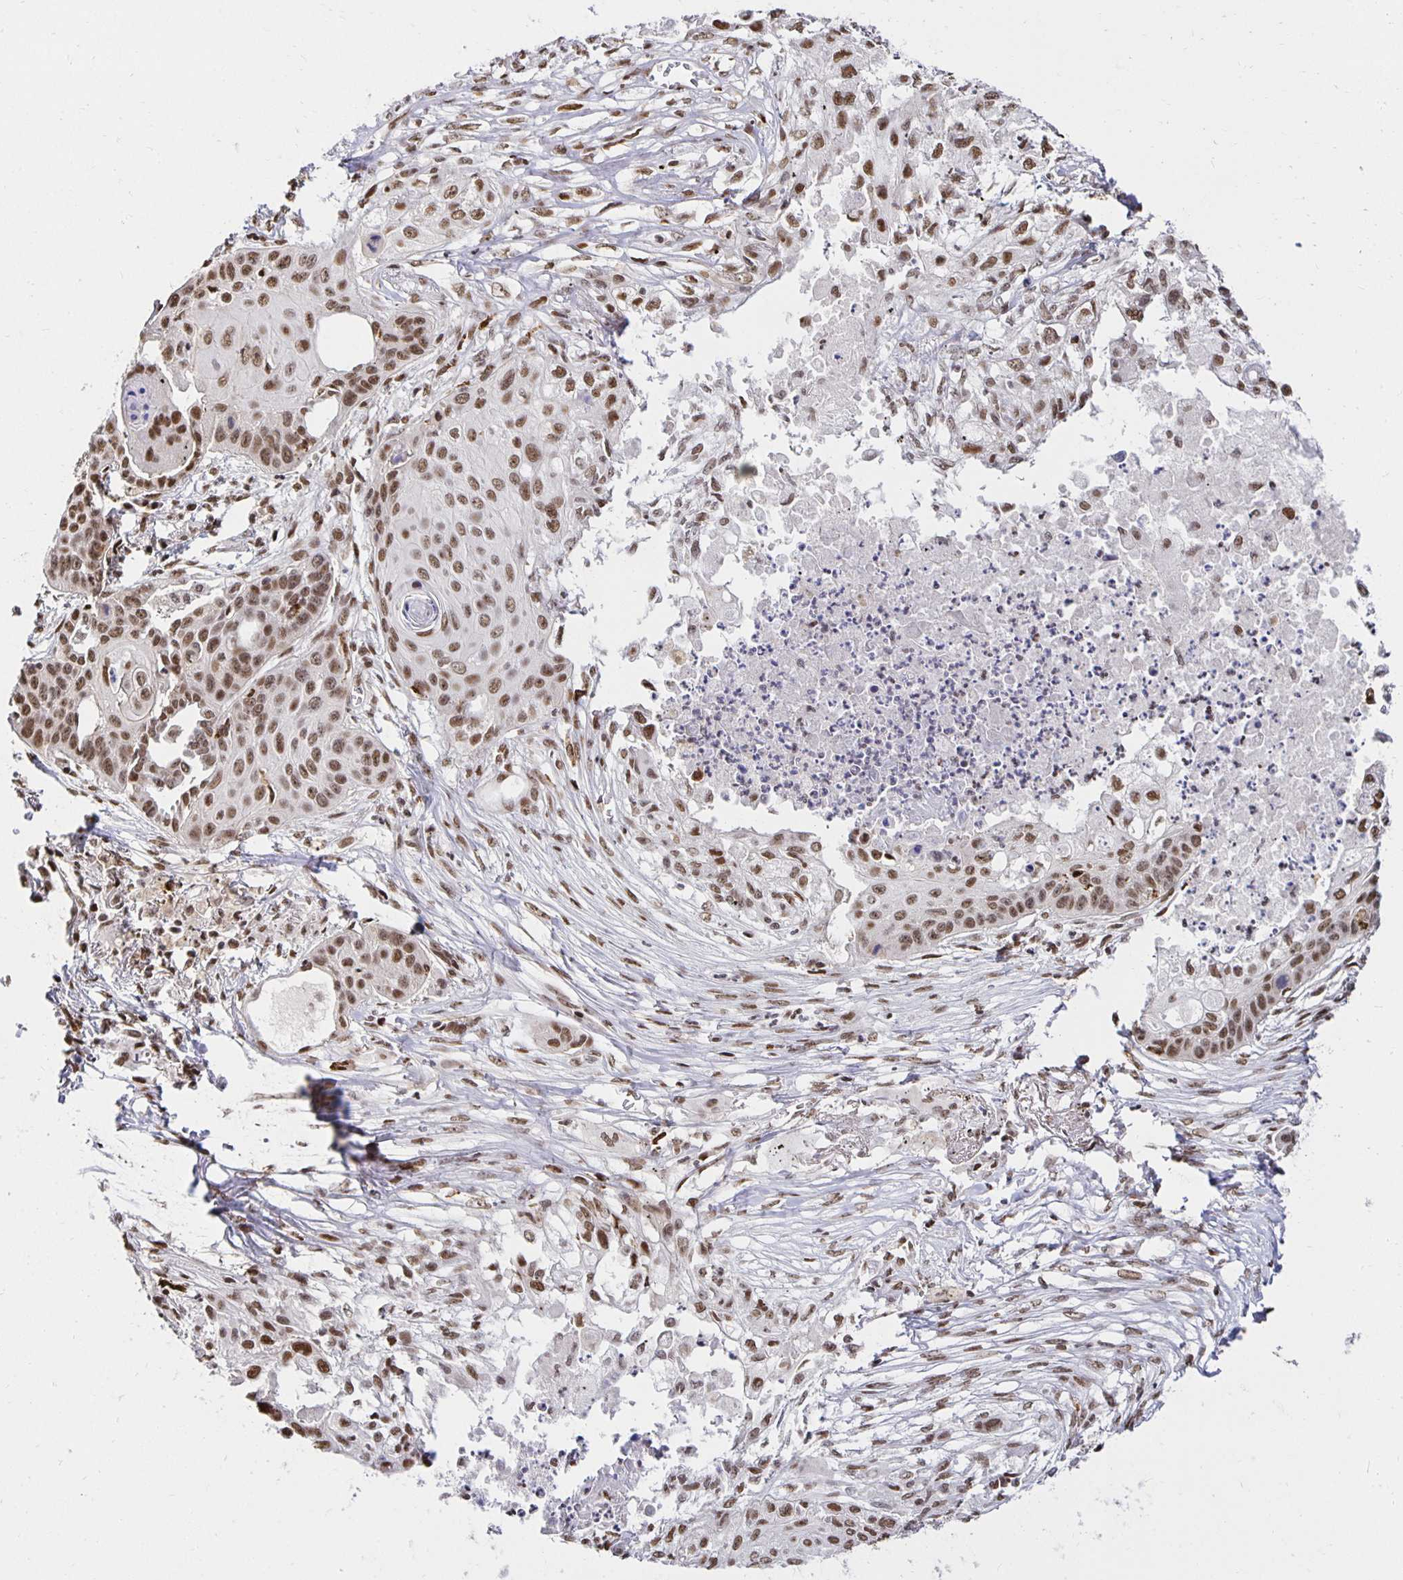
{"staining": {"intensity": "moderate", "quantity": ">75%", "location": "nuclear"}, "tissue": "lung cancer", "cell_type": "Tumor cells", "image_type": "cancer", "snomed": [{"axis": "morphology", "description": "Squamous cell carcinoma, NOS"}, {"axis": "topography", "description": "Lung"}], "caption": "A brown stain shows moderate nuclear staining of a protein in human lung cancer tumor cells.", "gene": "ZNF579", "patient": {"sex": "male", "age": 71}}